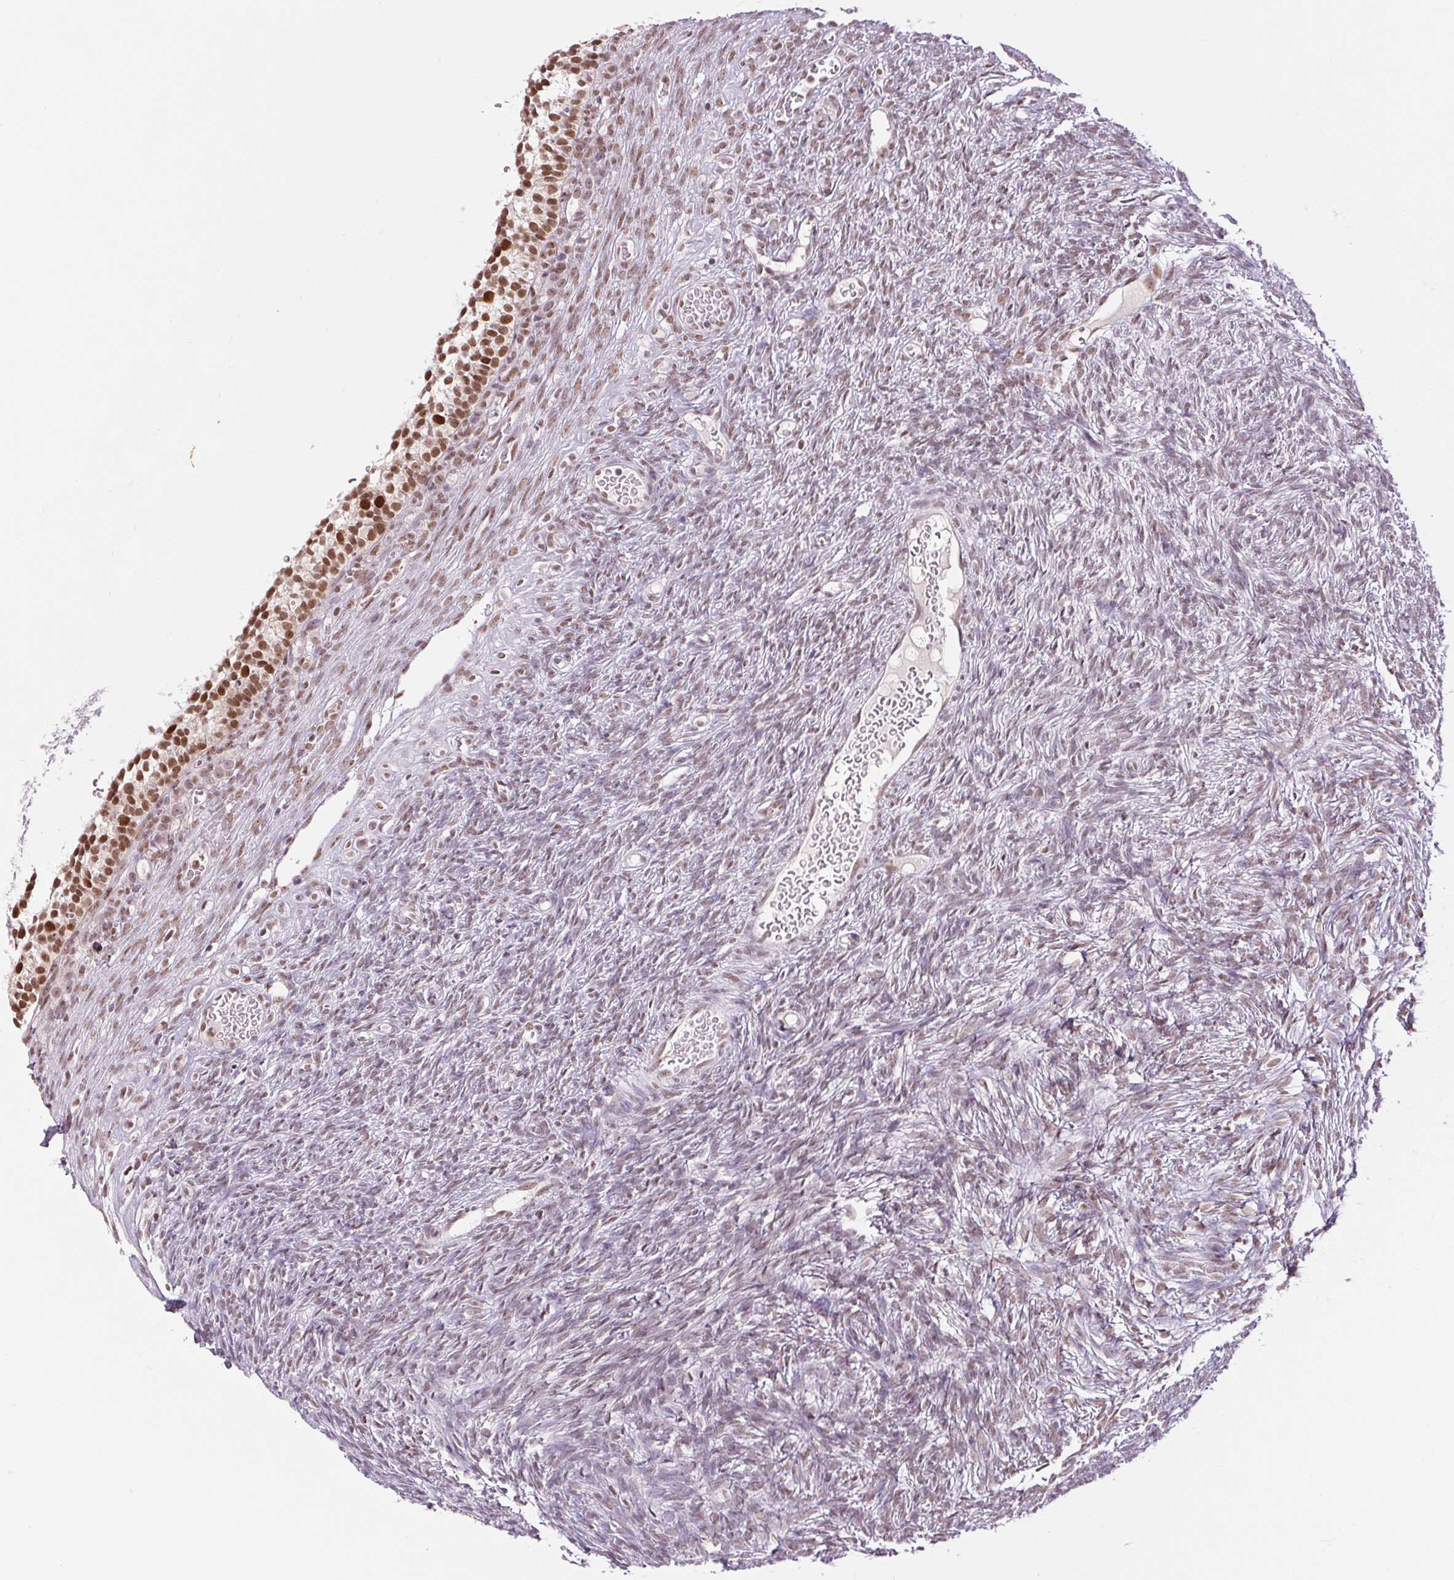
{"staining": {"intensity": "strong", "quantity": ">75%", "location": "nuclear"}, "tissue": "ovary", "cell_type": "Follicle cells", "image_type": "normal", "snomed": [{"axis": "morphology", "description": "Normal tissue, NOS"}, {"axis": "topography", "description": "Ovary"}], "caption": "An immunohistochemistry image of unremarkable tissue is shown. Protein staining in brown highlights strong nuclear positivity in ovary within follicle cells. (DAB (3,3'-diaminobenzidine) IHC, brown staining for protein, blue staining for nuclei).", "gene": "SMIM6", "patient": {"sex": "female", "age": 34}}